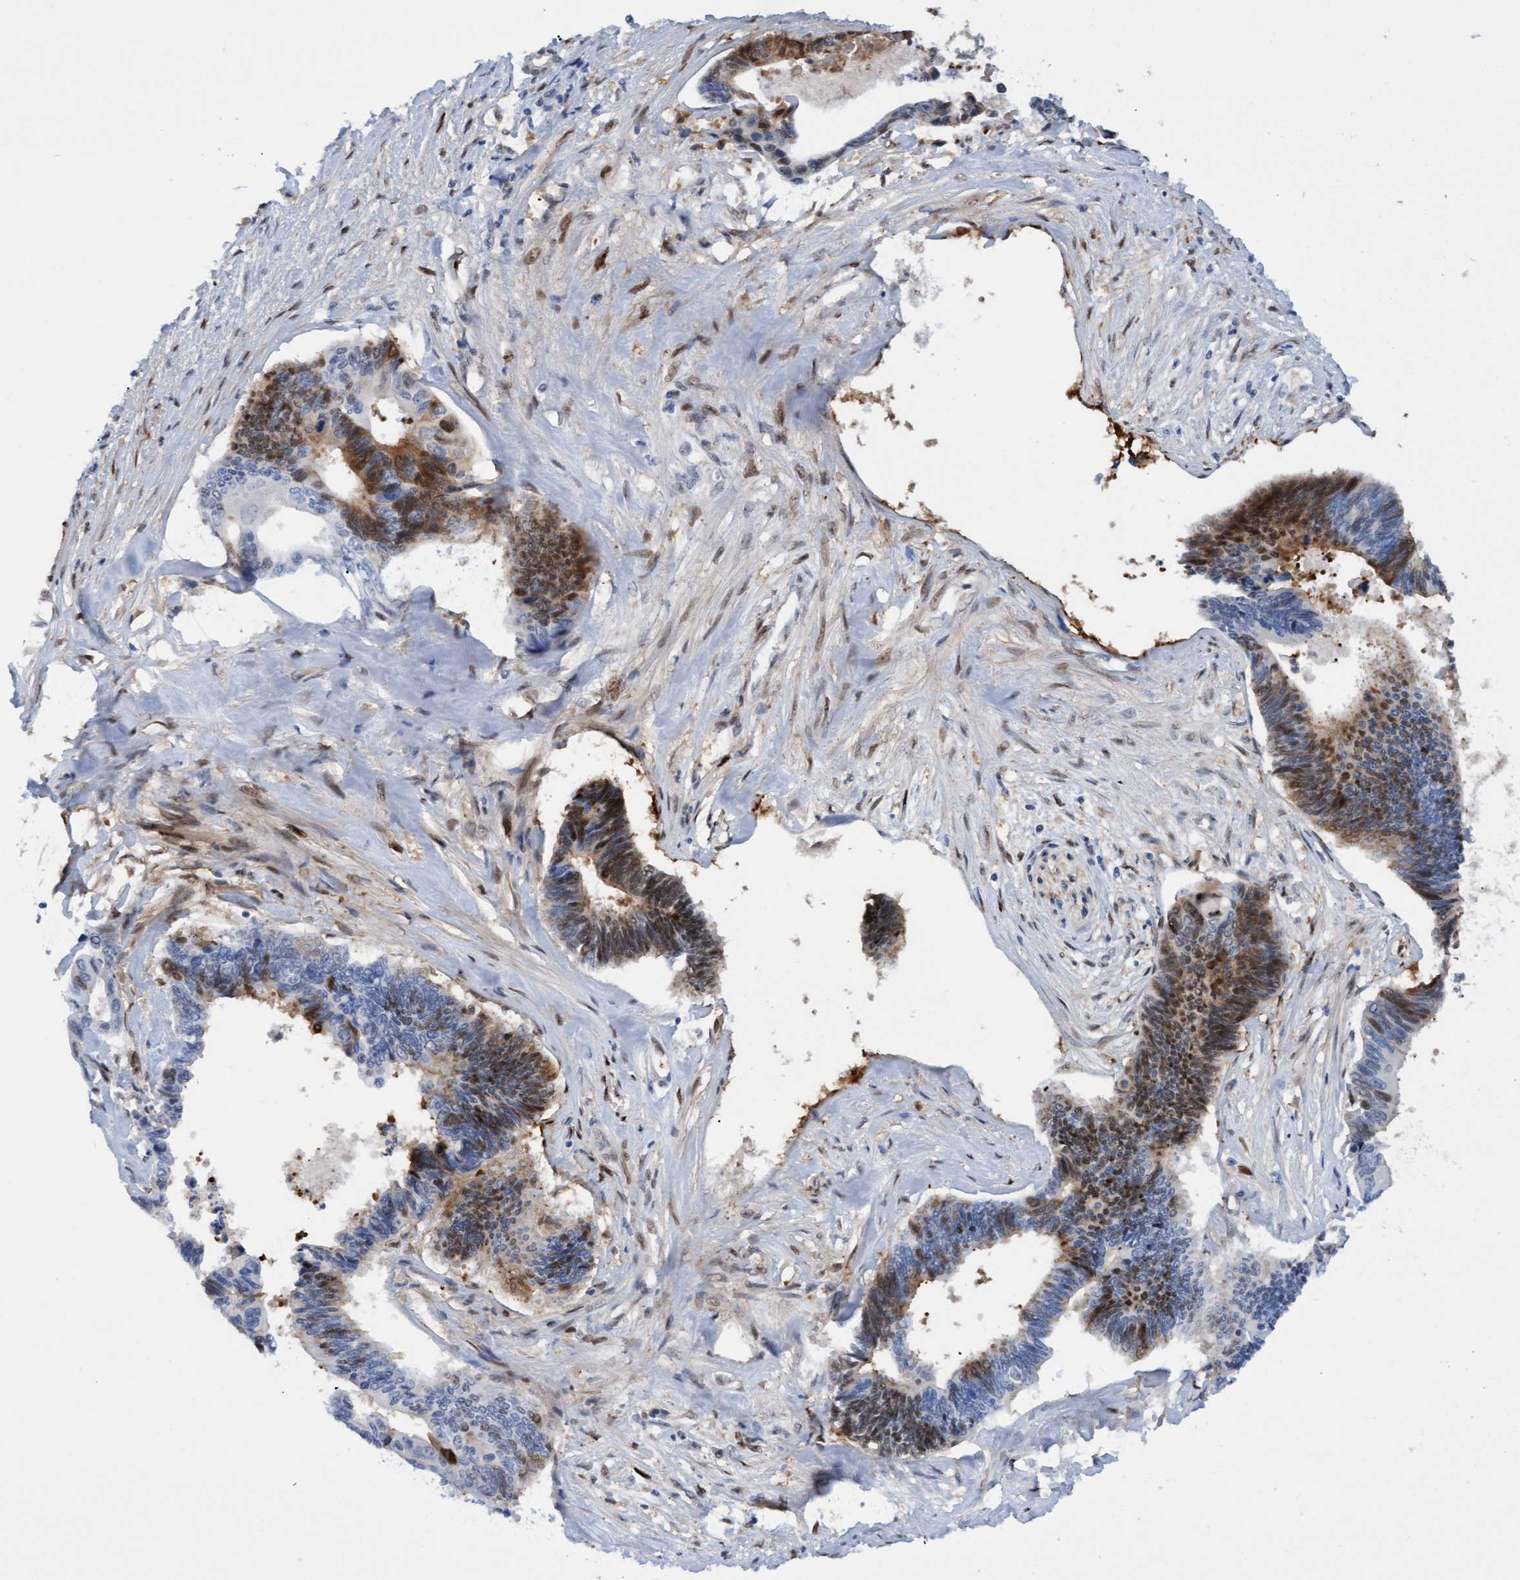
{"staining": {"intensity": "moderate", "quantity": "25%-75%", "location": "nuclear"}, "tissue": "pancreatic cancer", "cell_type": "Tumor cells", "image_type": "cancer", "snomed": [{"axis": "morphology", "description": "Adenocarcinoma, NOS"}, {"axis": "topography", "description": "Pancreas"}], "caption": "An immunohistochemistry (IHC) photomicrograph of tumor tissue is shown. Protein staining in brown labels moderate nuclear positivity in pancreatic cancer within tumor cells. (brown staining indicates protein expression, while blue staining denotes nuclei).", "gene": "PINX1", "patient": {"sex": "female", "age": 70}}